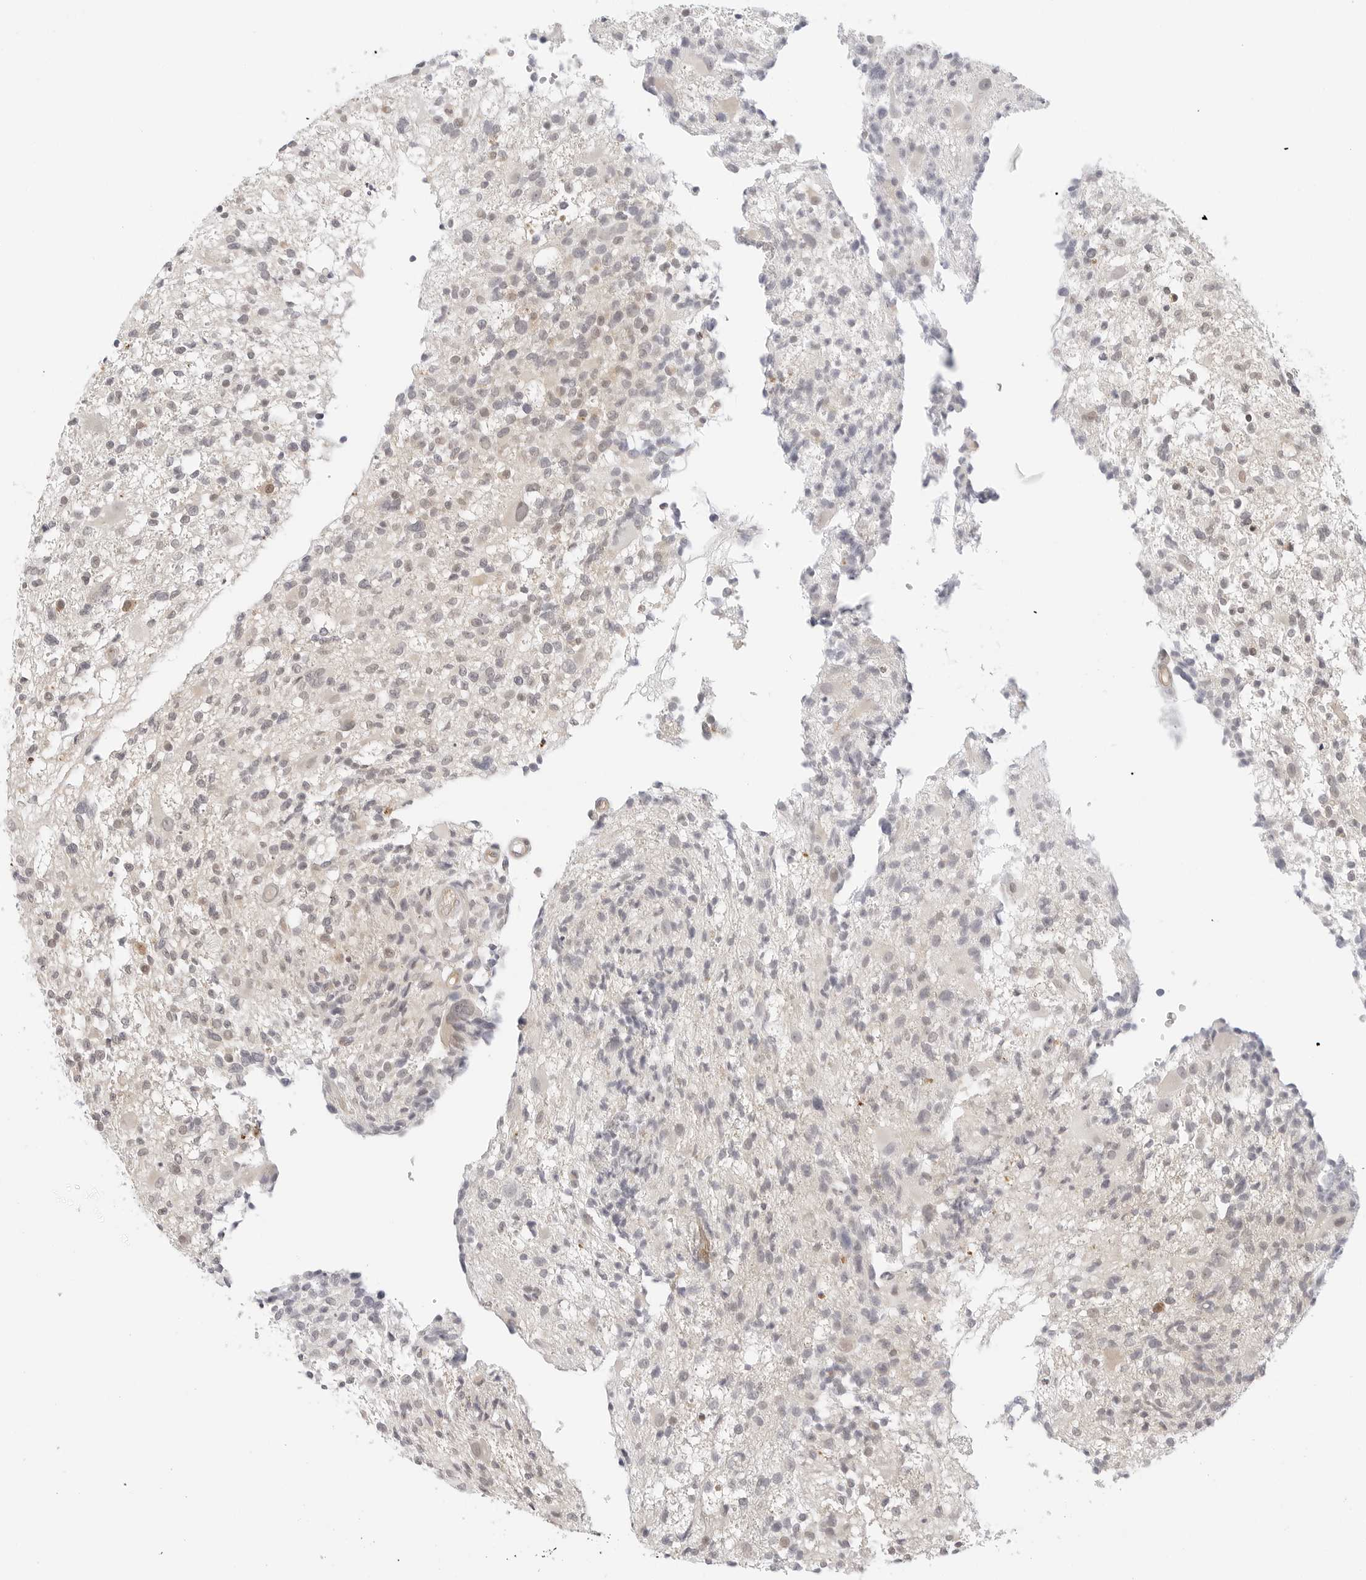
{"staining": {"intensity": "negative", "quantity": "none", "location": "none"}, "tissue": "glioma", "cell_type": "Tumor cells", "image_type": "cancer", "snomed": [{"axis": "morphology", "description": "Glioma, malignant, High grade"}, {"axis": "morphology", "description": "Glioblastoma, NOS"}, {"axis": "topography", "description": "Brain"}], "caption": "Glioma was stained to show a protein in brown. There is no significant positivity in tumor cells. (DAB (3,3'-diaminobenzidine) immunohistochemistry visualized using brightfield microscopy, high magnification).", "gene": "TCP1", "patient": {"sex": "male", "age": 60}}